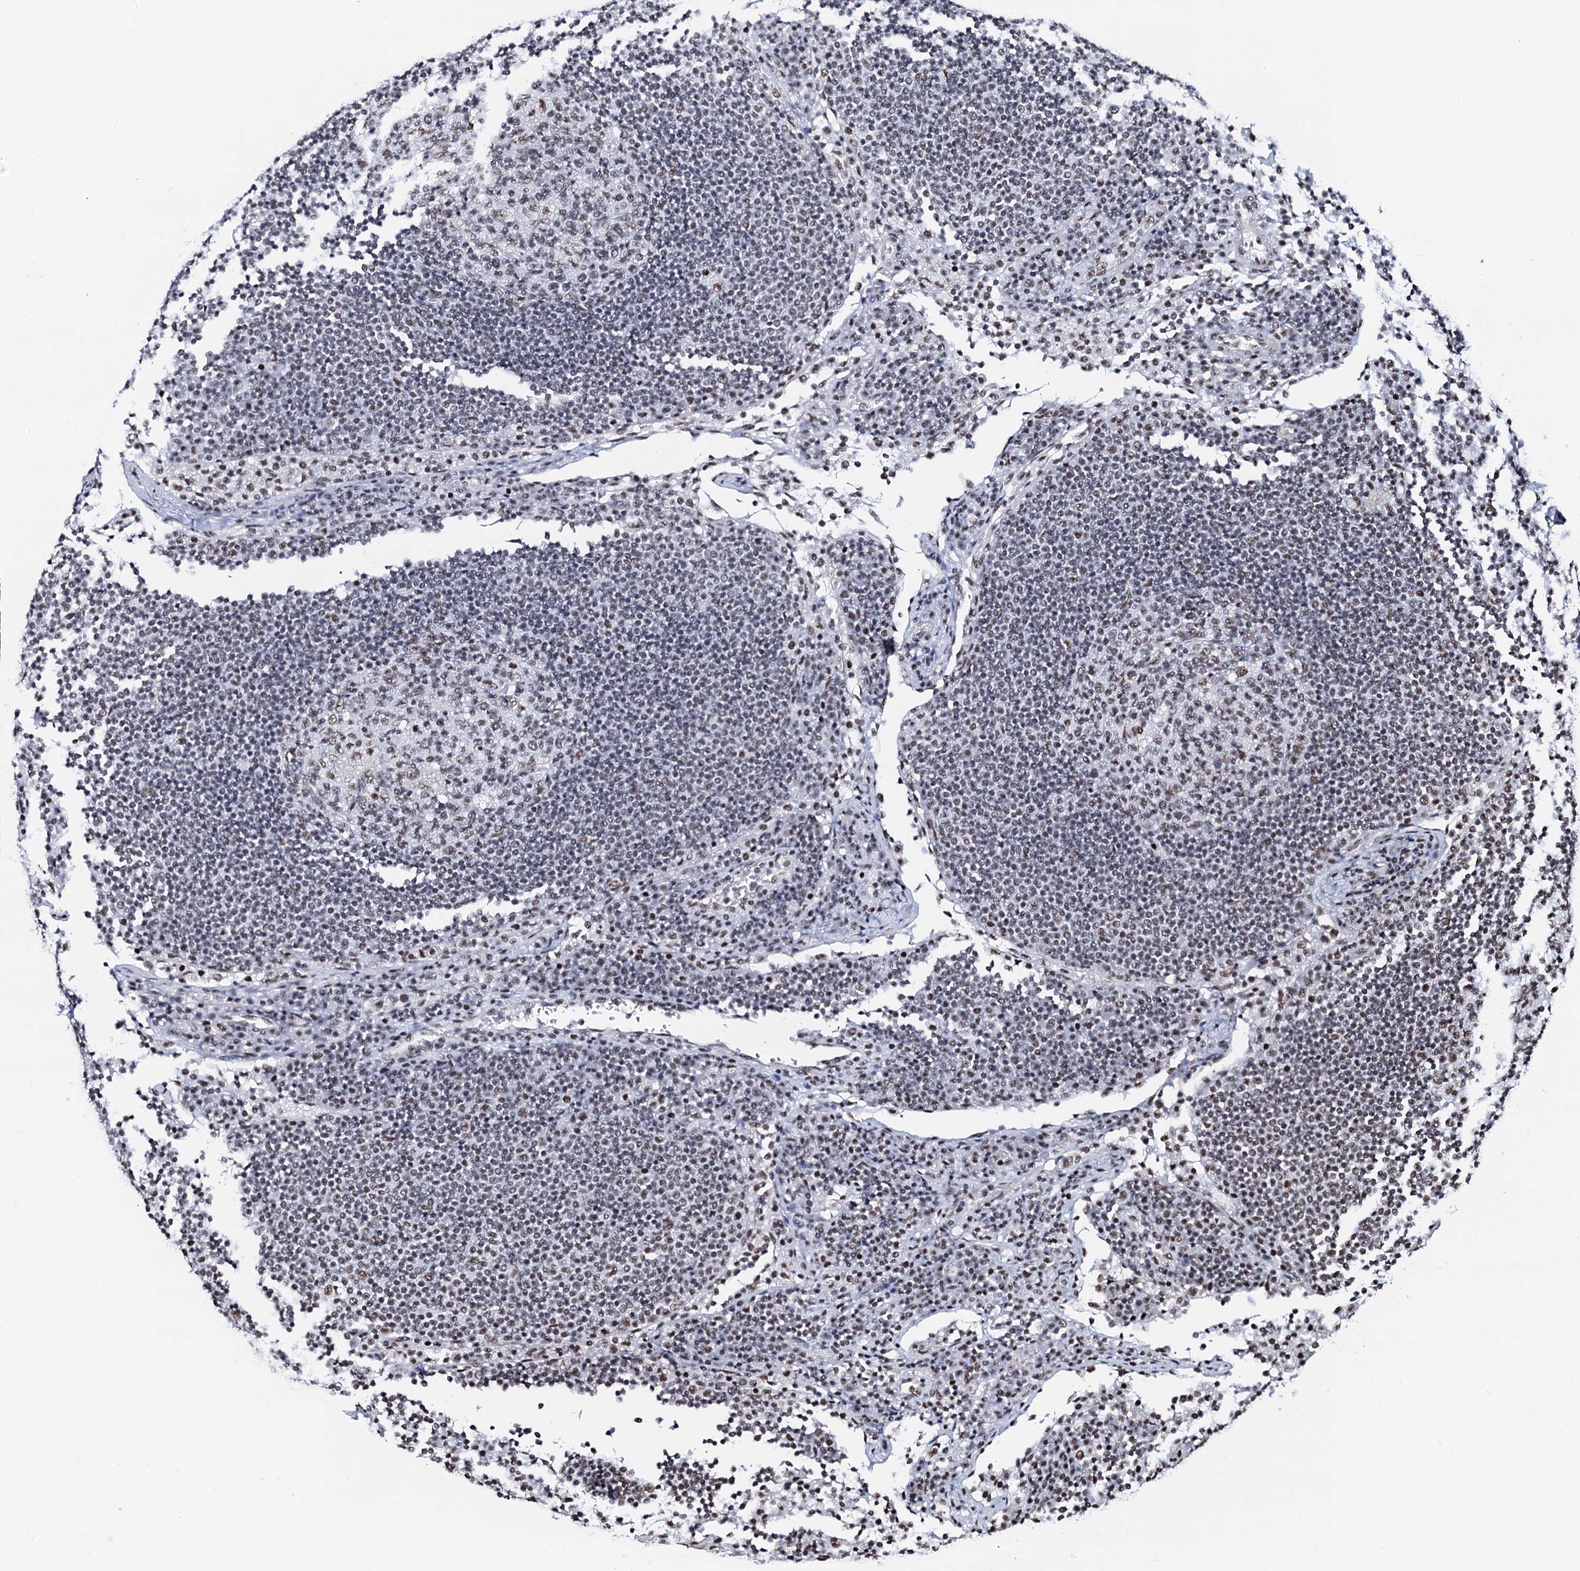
{"staining": {"intensity": "weak", "quantity": "25%-75%", "location": "nuclear"}, "tissue": "lymph node", "cell_type": "Germinal center cells", "image_type": "normal", "snomed": [{"axis": "morphology", "description": "Normal tissue, NOS"}, {"axis": "topography", "description": "Lymph node"}], "caption": "Protein expression analysis of benign human lymph node reveals weak nuclear staining in about 25%-75% of germinal center cells. (DAB = brown stain, brightfield microscopy at high magnification).", "gene": "ZNF609", "patient": {"sex": "female", "age": 53}}